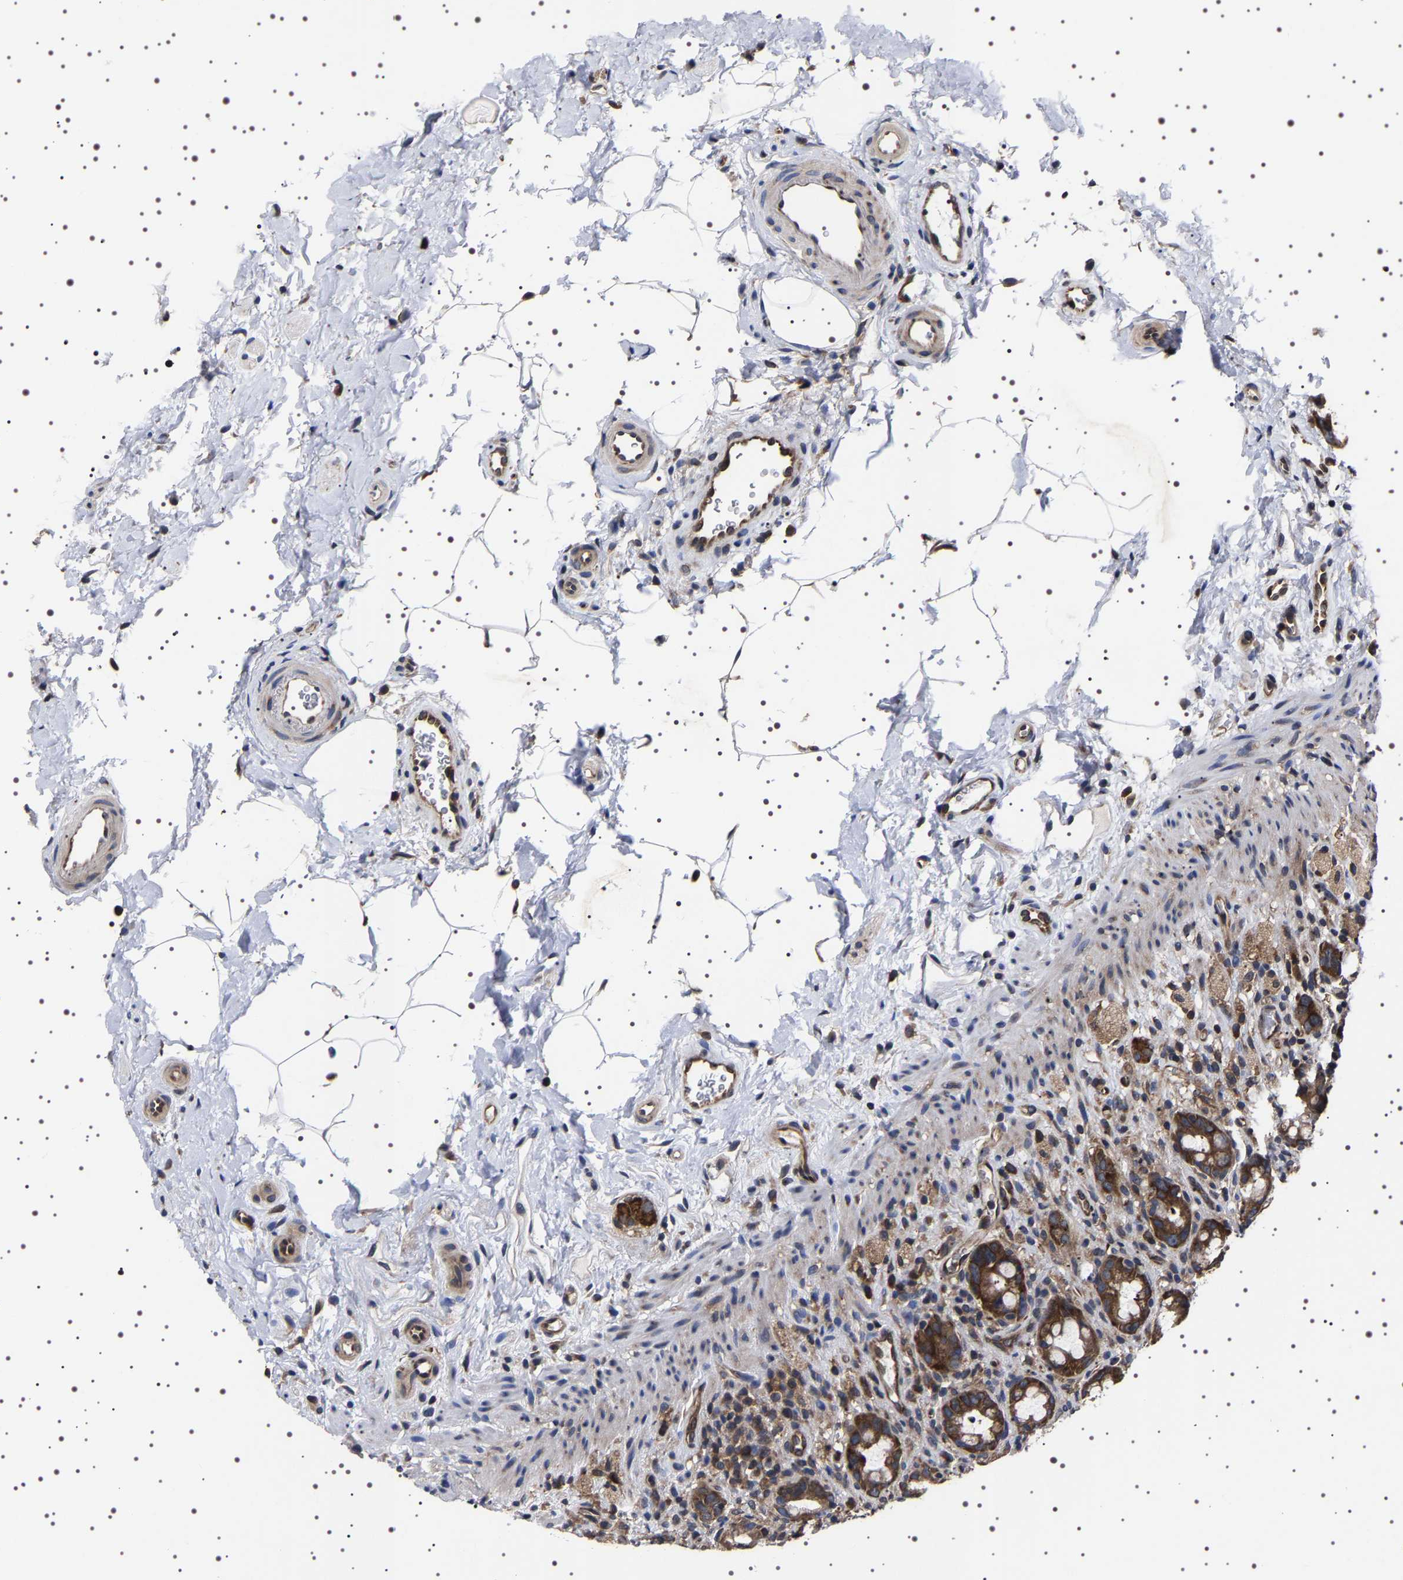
{"staining": {"intensity": "strong", "quantity": "25%-75%", "location": "cytoplasmic/membranous"}, "tissue": "rectum", "cell_type": "Glandular cells", "image_type": "normal", "snomed": [{"axis": "morphology", "description": "Normal tissue, NOS"}, {"axis": "topography", "description": "Rectum"}], "caption": "Glandular cells display high levels of strong cytoplasmic/membranous expression in approximately 25%-75% of cells in unremarkable rectum.", "gene": "DARS1", "patient": {"sex": "male", "age": 44}}